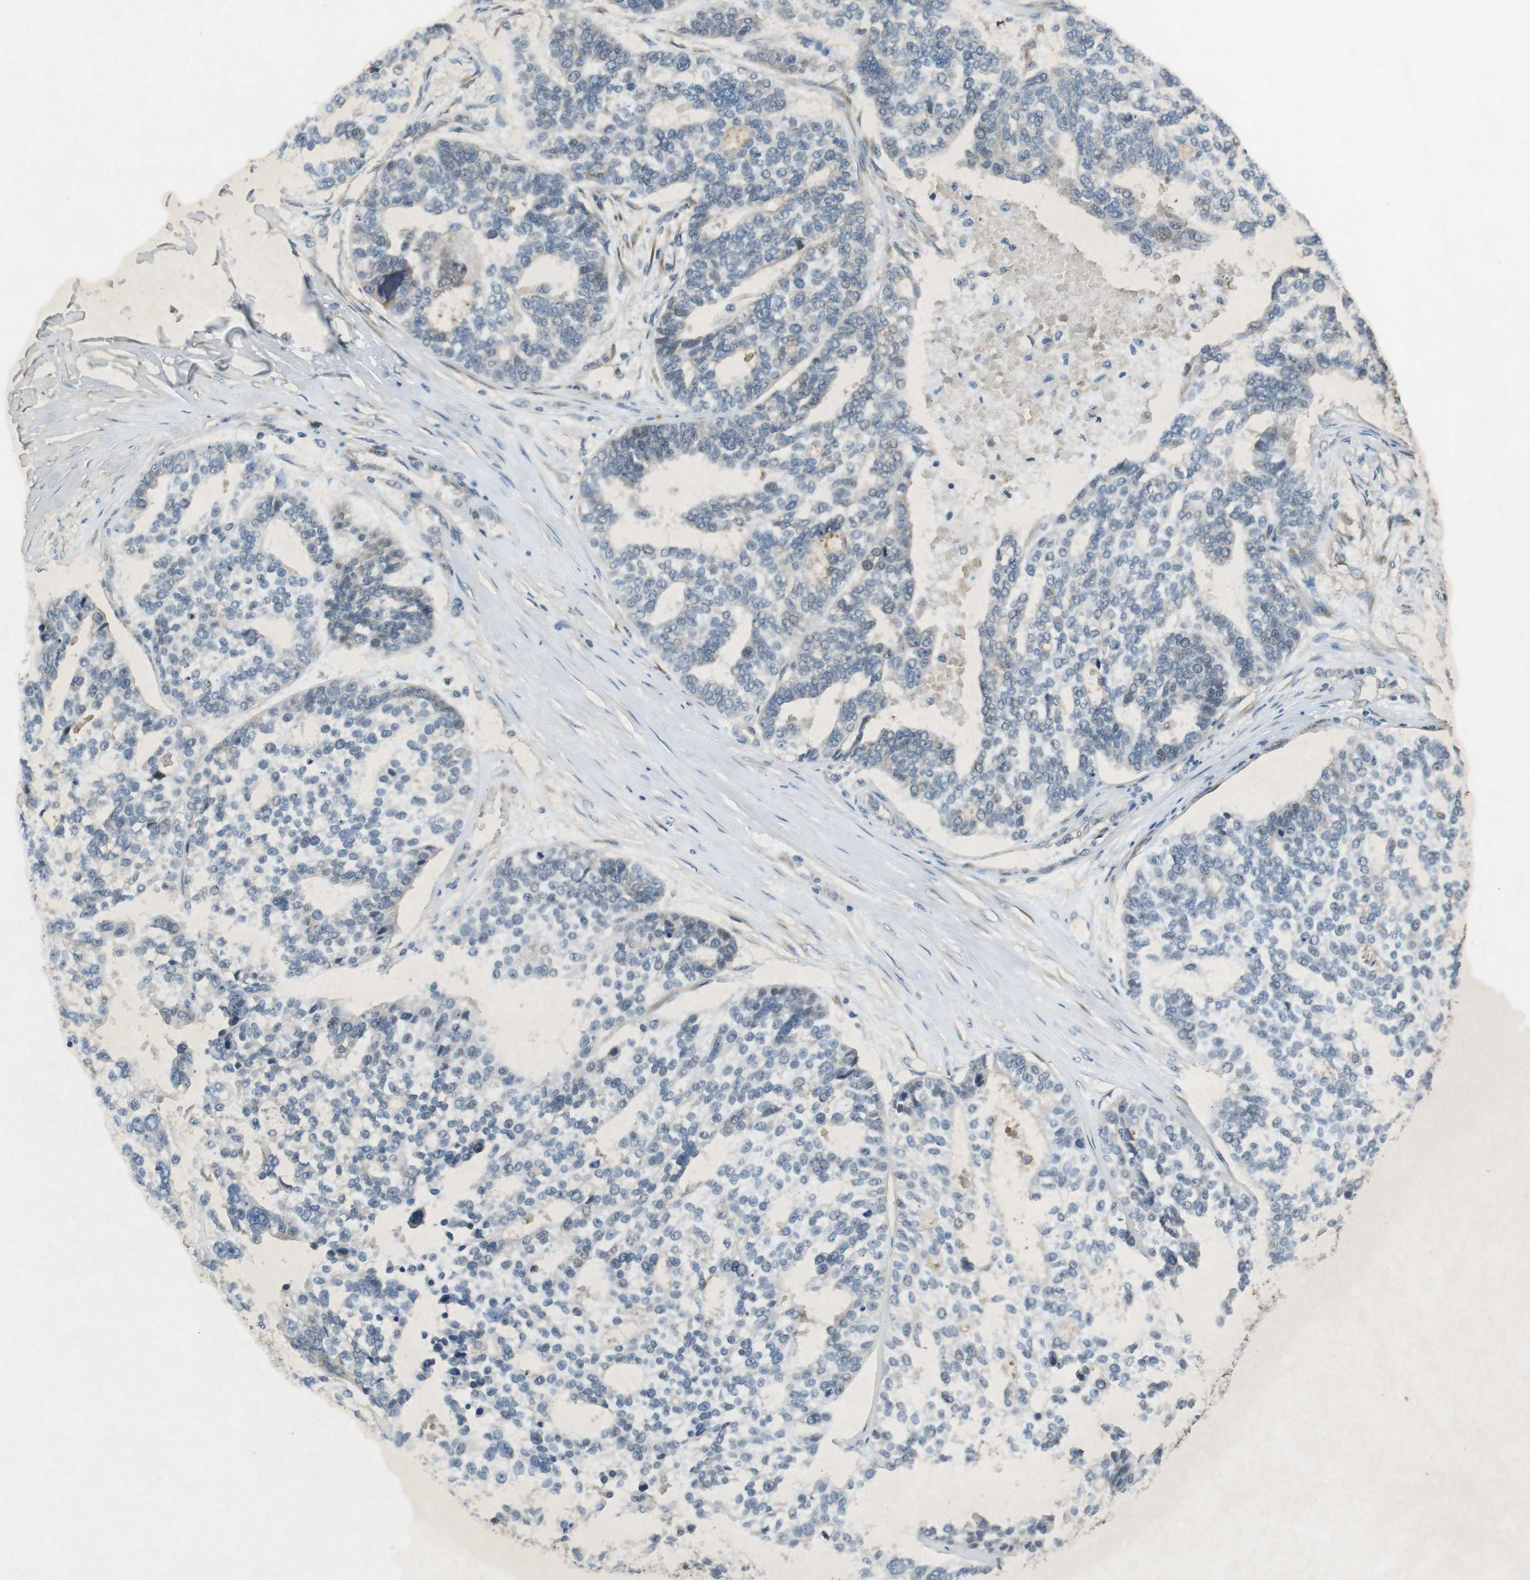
{"staining": {"intensity": "negative", "quantity": "none", "location": "none"}, "tissue": "ovarian cancer", "cell_type": "Tumor cells", "image_type": "cancer", "snomed": [{"axis": "morphology", "description": "Cystadenocarcinoma, serous, NOS"}, {"axis": "topography", "description": "Ovary"}], "caption": "This is a histopathology image of immunohistochemistry (IHC) staining of ovarian serous cystadenocarcinoma, which shows no positivity in tumor cells.", "gene": "FLCN", "patient": {"sex": "female", "age": 59}}